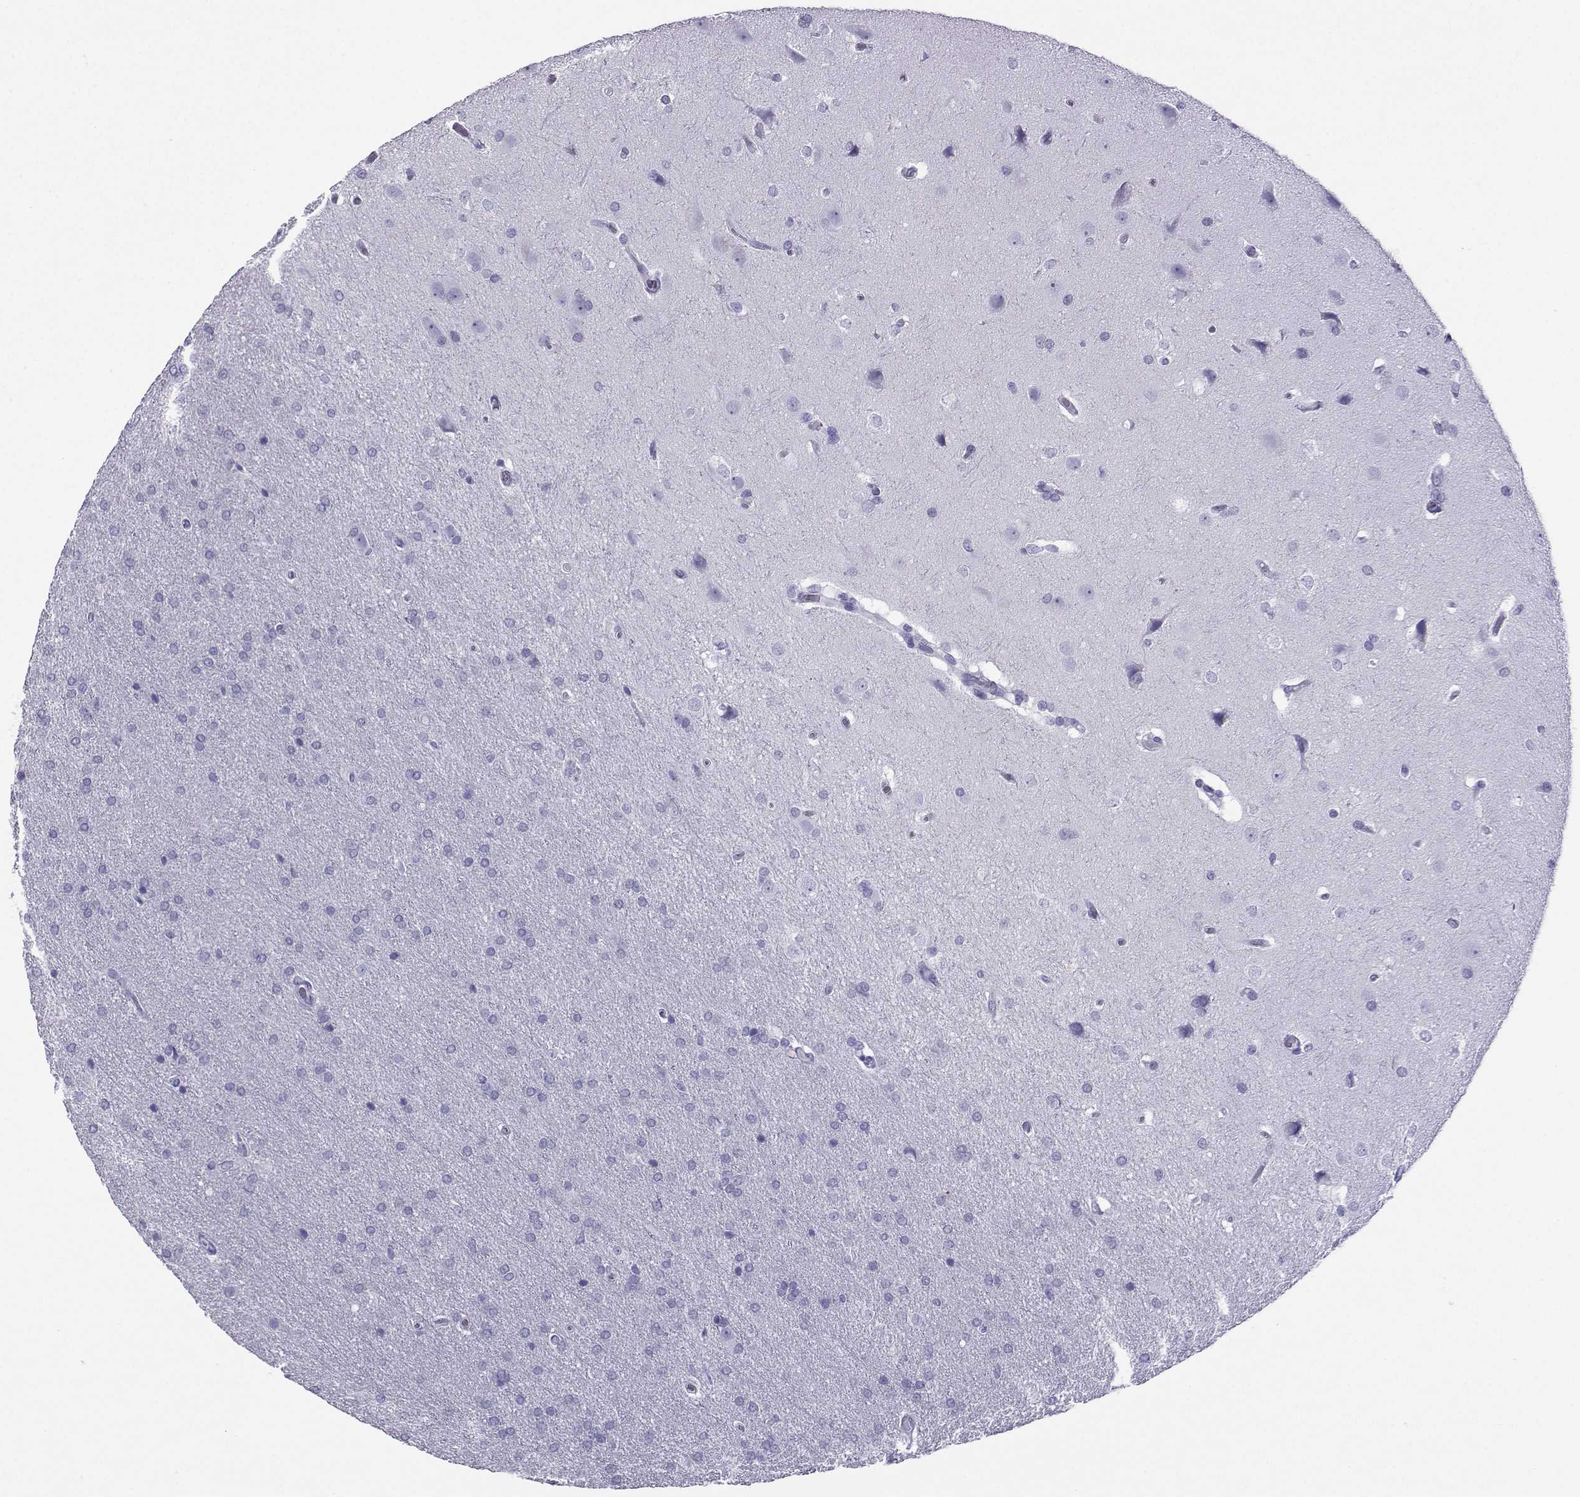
{"staining": {"intensity": "negative", "quantity": "none", "location": "none"}, "tissue": "glioma", "cell_type": "Tumor cells", "image_type": "cancer", "snomed": [{"axis": "morphology", "description": "Glioma, malignant, Low grade"}, {"axis": "topography", "description": "Brain"}], "caption": "Tumor cells show no significant protein positivity in glioma.", "gene": "LORICRIN", "patient": {"sex": "female", "age": 32}}